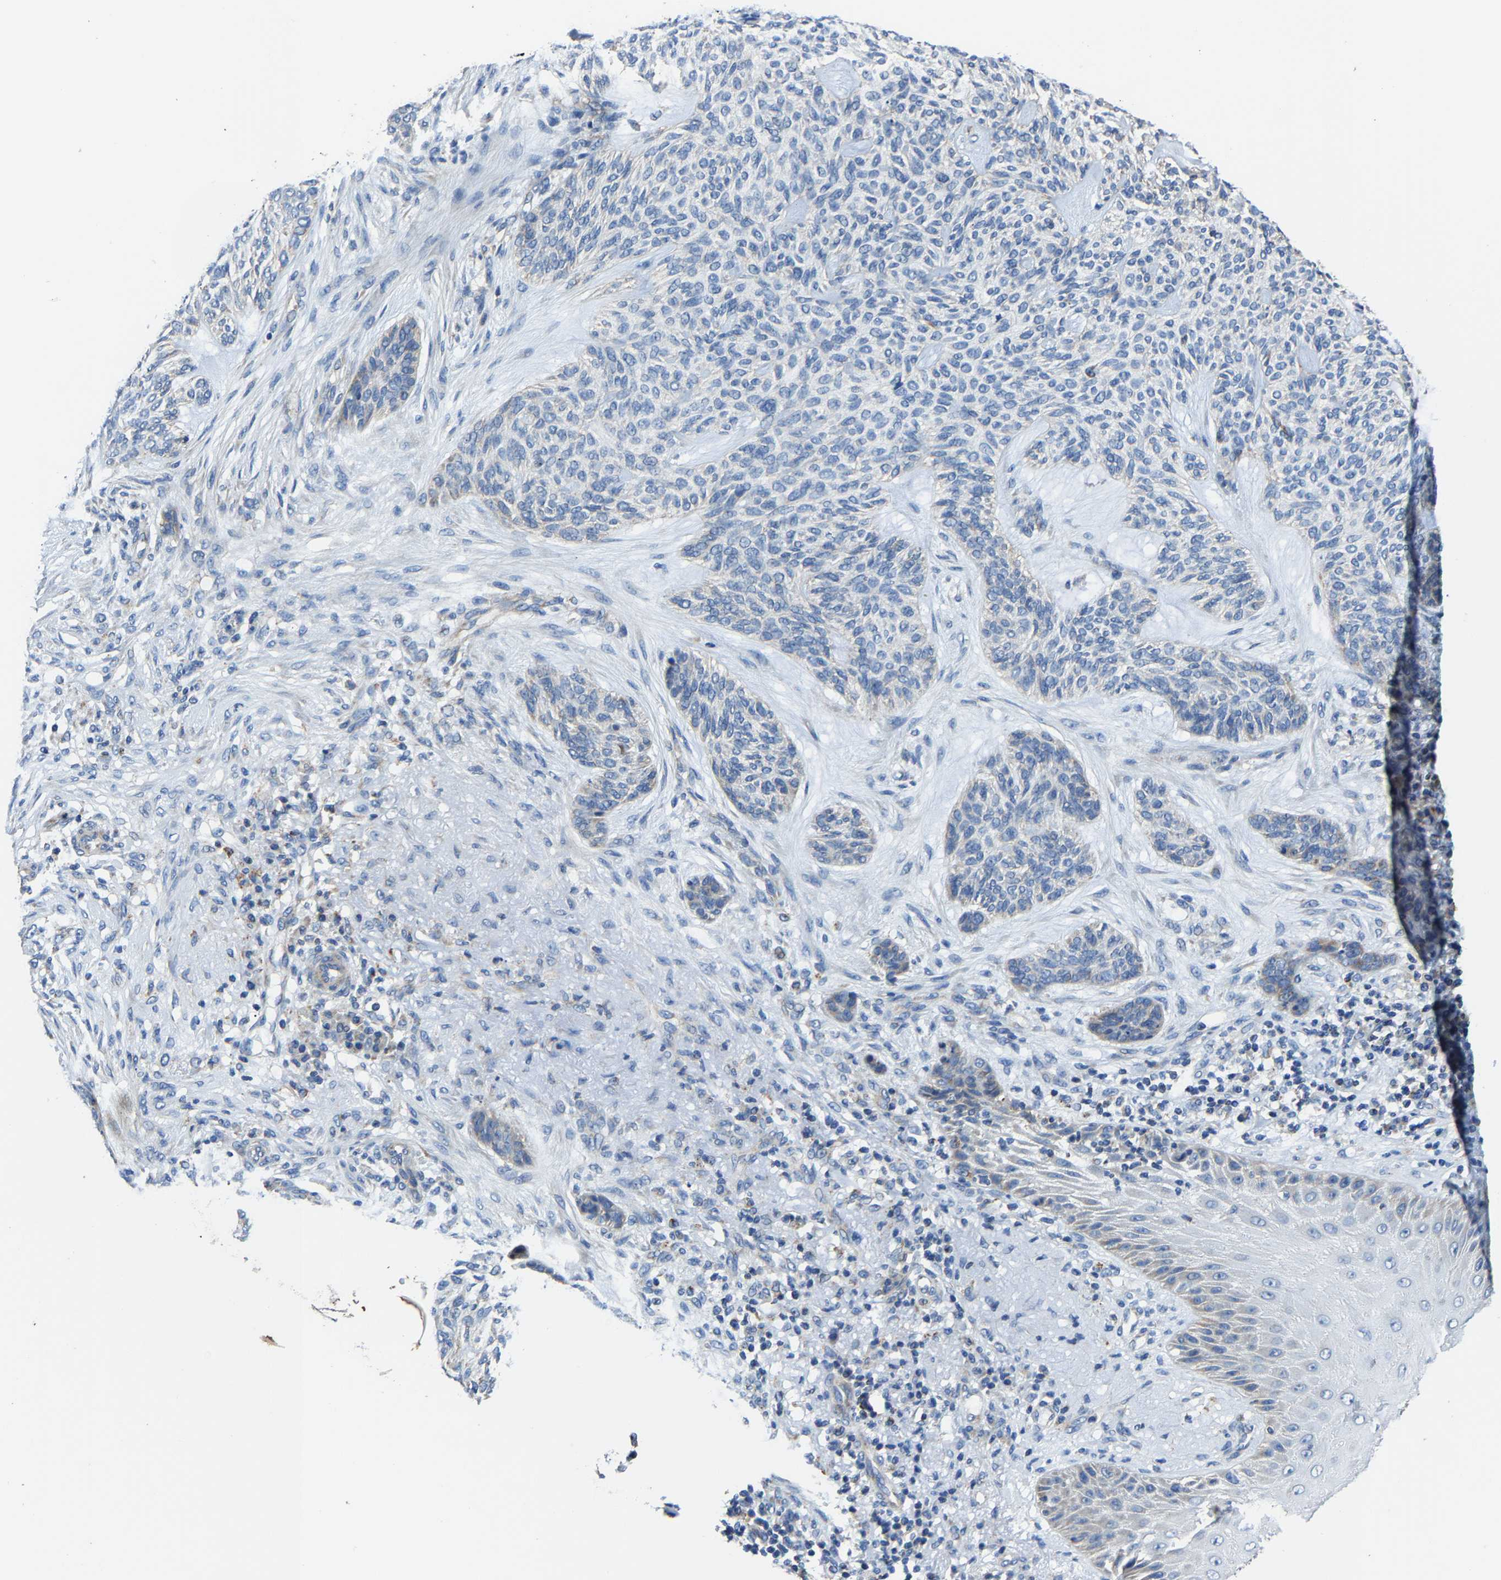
{"staining": {"intensity": "weak", "quantity": "<25%", "location": "cytoplasmic/membranous"}, "tissue": "skin cancer", "cell_type": "Tumor cells", "image_type": "cancer", "snomed": [{"axis": "morphology", "description": "Basal cell carcinoma"}, {"axis": "topography", "description": "Skin"}], "caption": "Immunohistochemistry (IHC) image of neoplastic tissue: skin cancer stained with DAB shows no significant protein expression in tumor cells.", "gene": "AGK", "patient": {"sex": "male", "age": 55}}